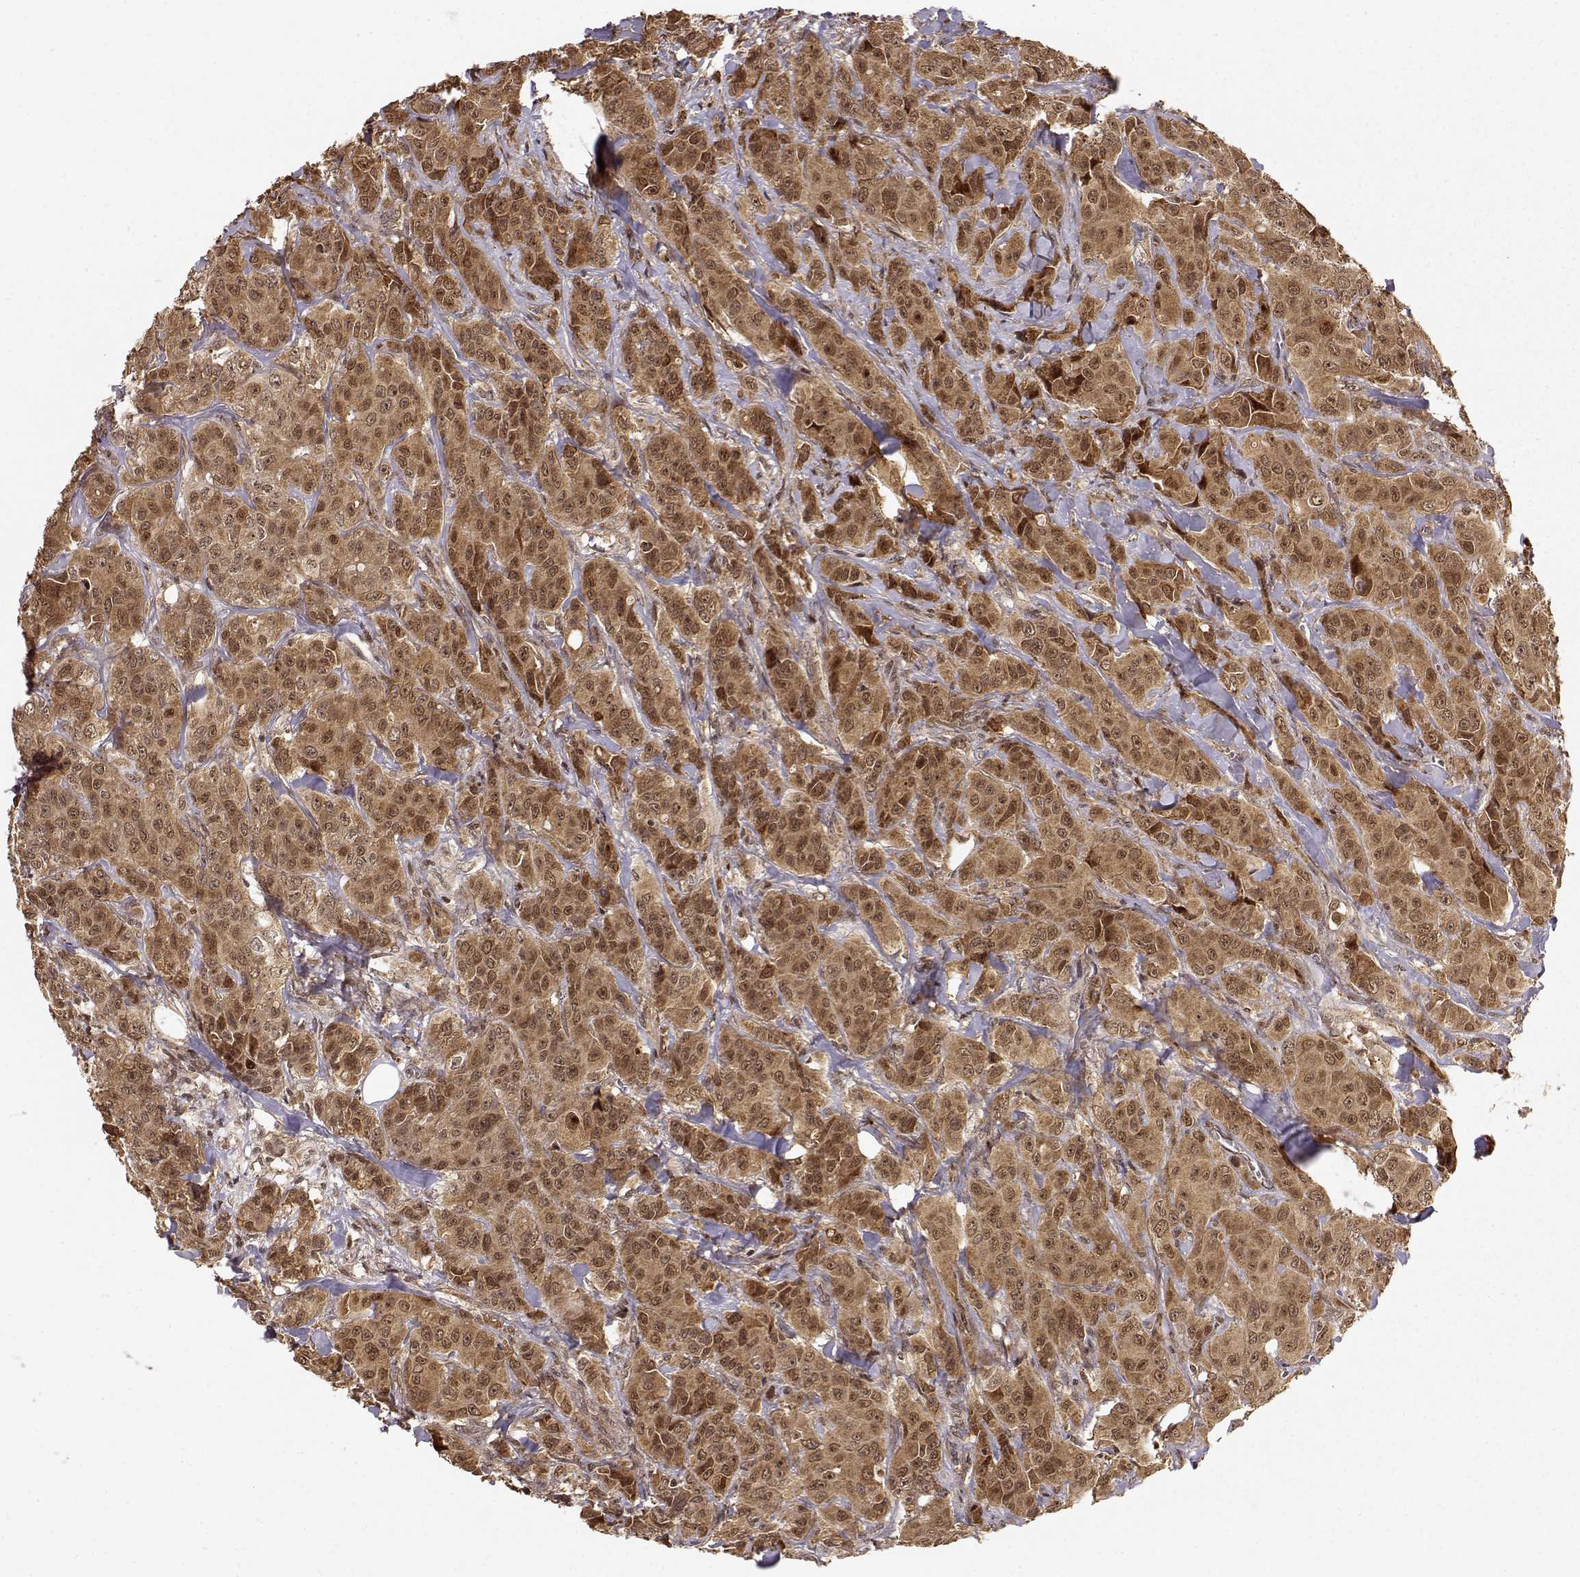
{"staining": {"intensity": "moderate", "quantity": ">75%", "location": "cytoplasmic/membranous,nuclear"}, "tissue": "breast cancer", "cell_type": "Tumor cells", "image_type": "cancer", "snomed": [{"axis": "morphology", "description": "Duct carcinoma"}, {"axis": "topography", "description": "Breast"}], "caption": "DAB immunohistochemical staining of breast cancer displays moderate cytoplasmic/membranous and nuclear protein positivity in approximately >75% of tumor cells.", "gene": "MAEA", "patient": {"sex": "female", "age": 43}}